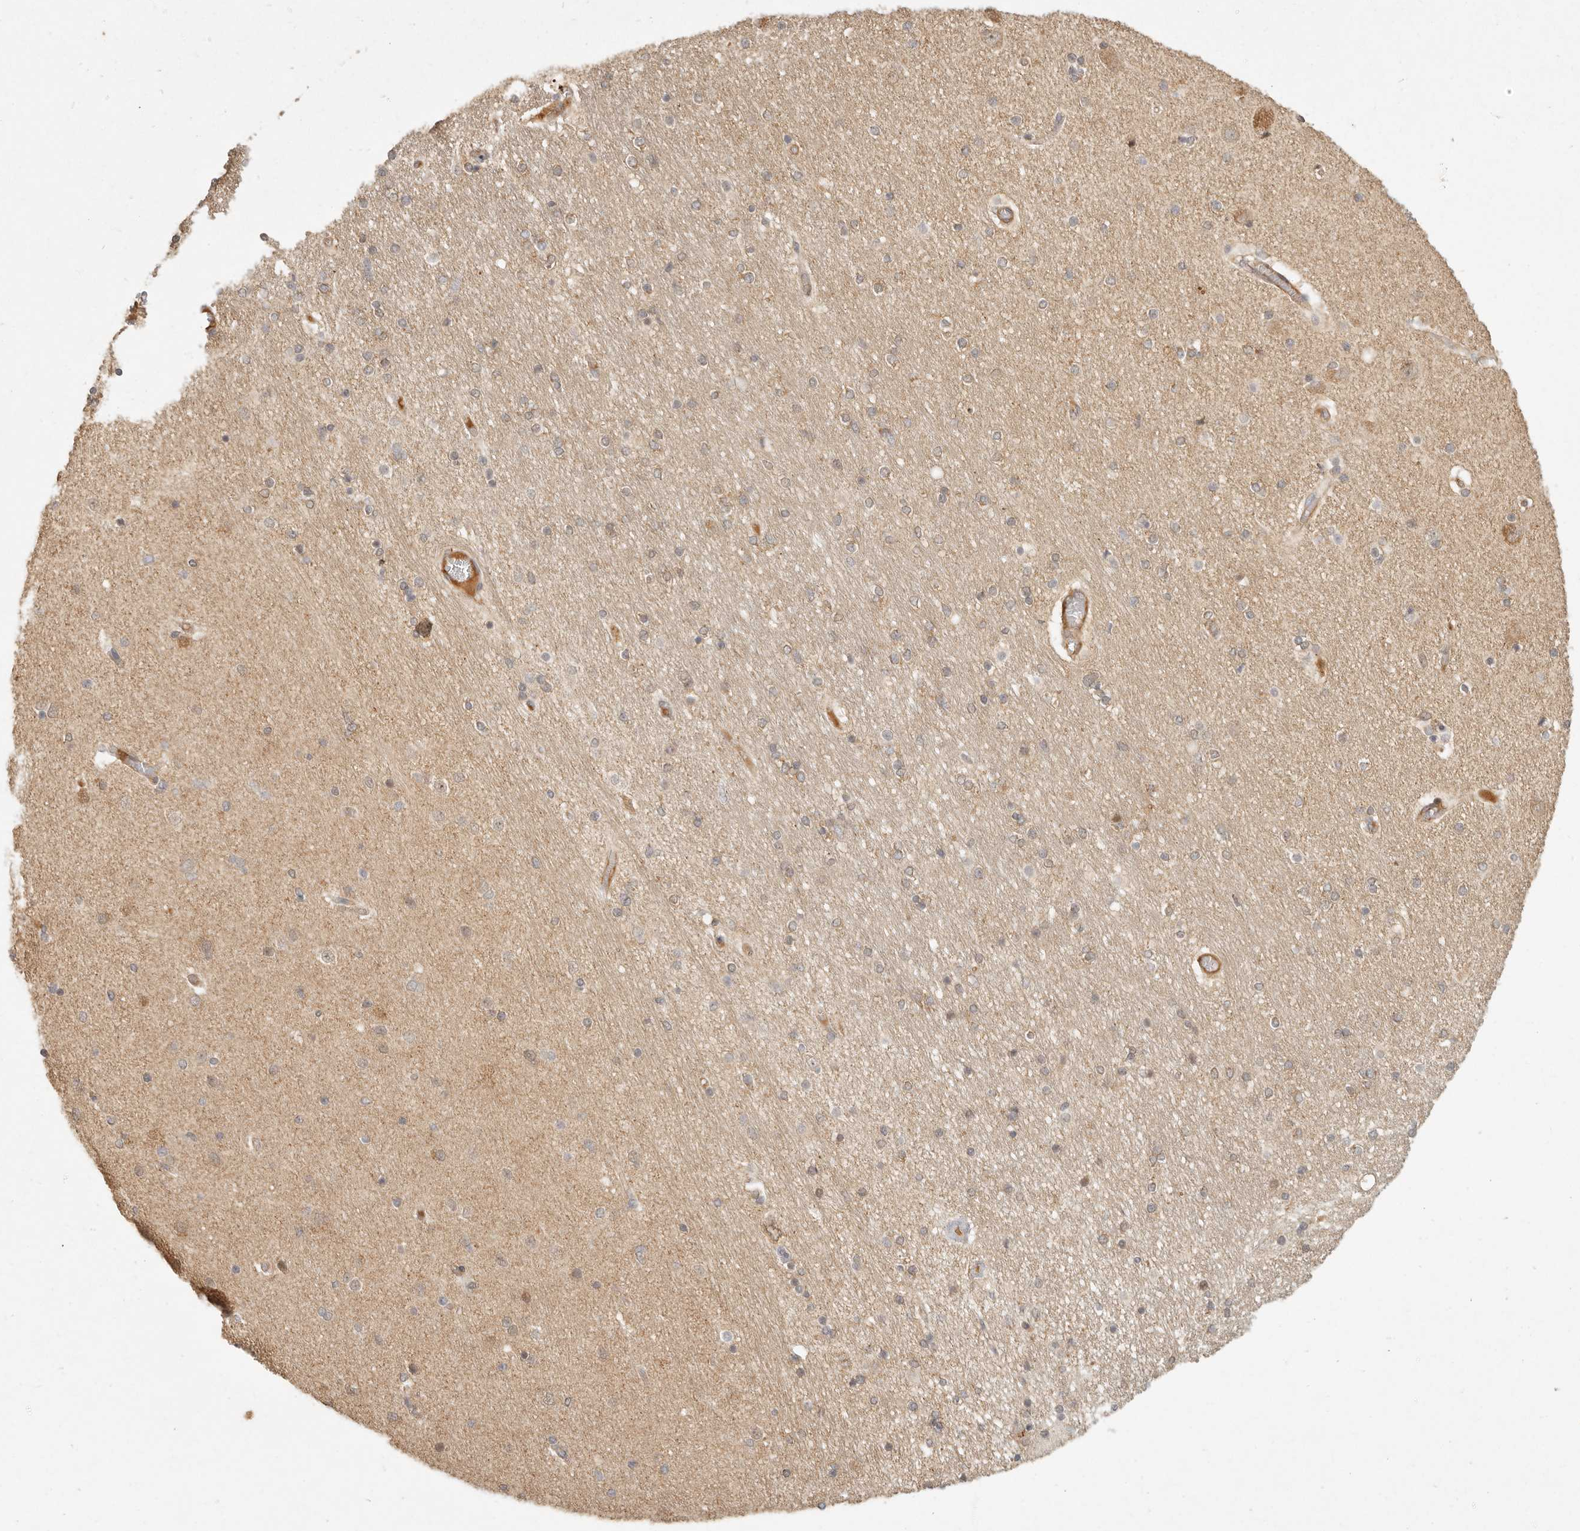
{"staining": {"intensity": "moderate", "quantity": "<25%", "location": "cytoplasmic/membranous"}, "tissue": "hippocampus", "cell_type": "Glial cells", "image_type": "normal", "snomed": [{"axis": "morphology", "description": "Normal tissue, NOS"}, {"axis": "topography", "description": "Hippocampus"}], "caption": "Immunohistochemical staining of unremarkable hippocampus shows low levels of moderate cytoplasmic/membranous staining in about <25% of glial cells.", "gene": "VIPR1", "patient": {"sex": "female", "age": 54}}